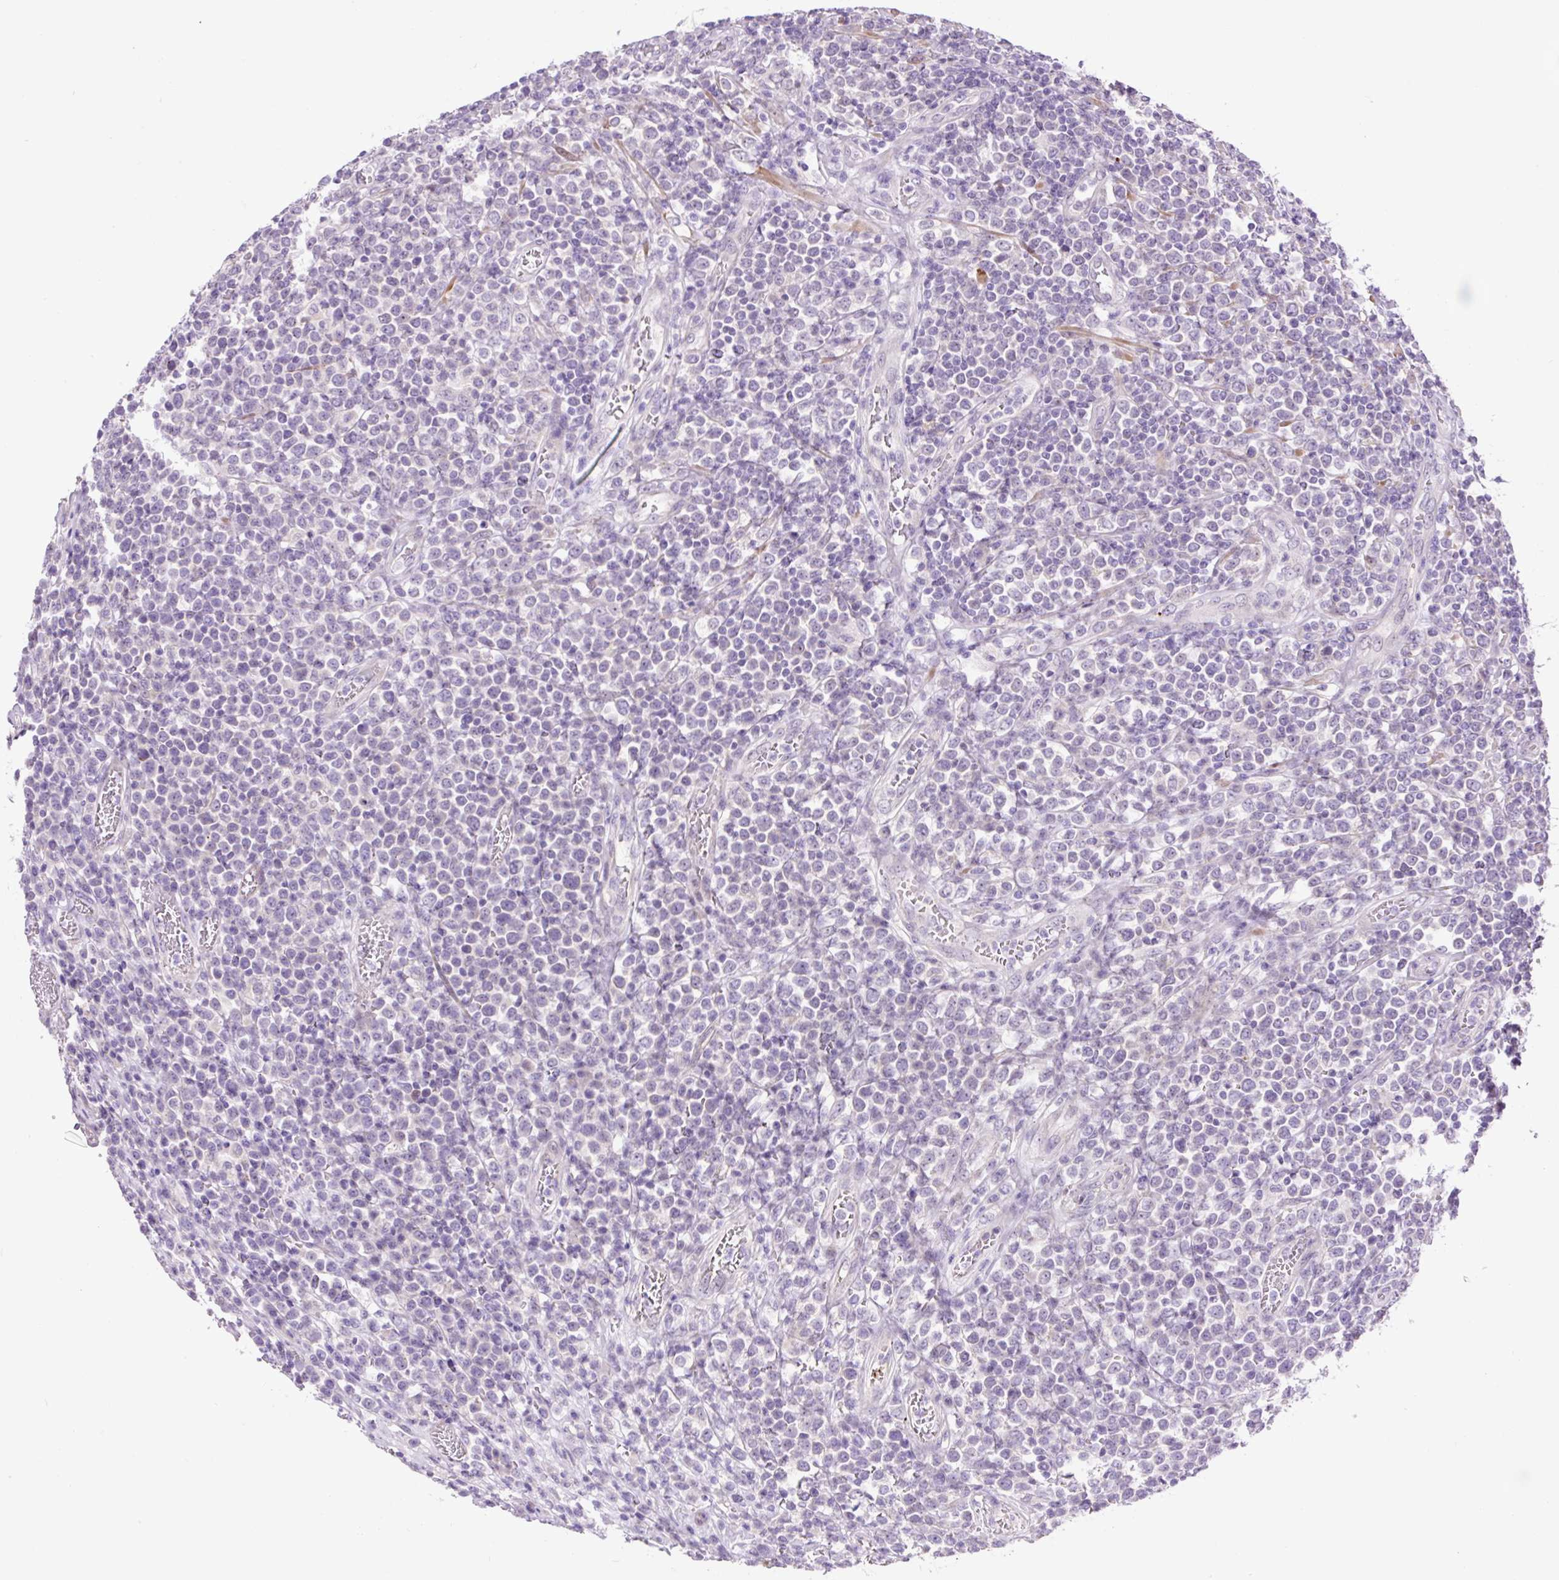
{"staining": {"intensity": "negative", "quantity": "none", "location": "none"}, "tissue": "lymphoma", "cell_type": "Tumor cells", "image_type": "cancer", "snomed": [{"axis": "morphology", "description": "Malignant lymphoma, non-Hodgkin's type, High grade"}, {"axis": "topography", "description": "Soft tissue"}], "caption": "Tumor cells are negative for brown protein staining in malignant lymphoma, non-Hodgkin's type (high-grade).", "gene": "OGDHL", "patient": {"sex": "female", "age": 56}}